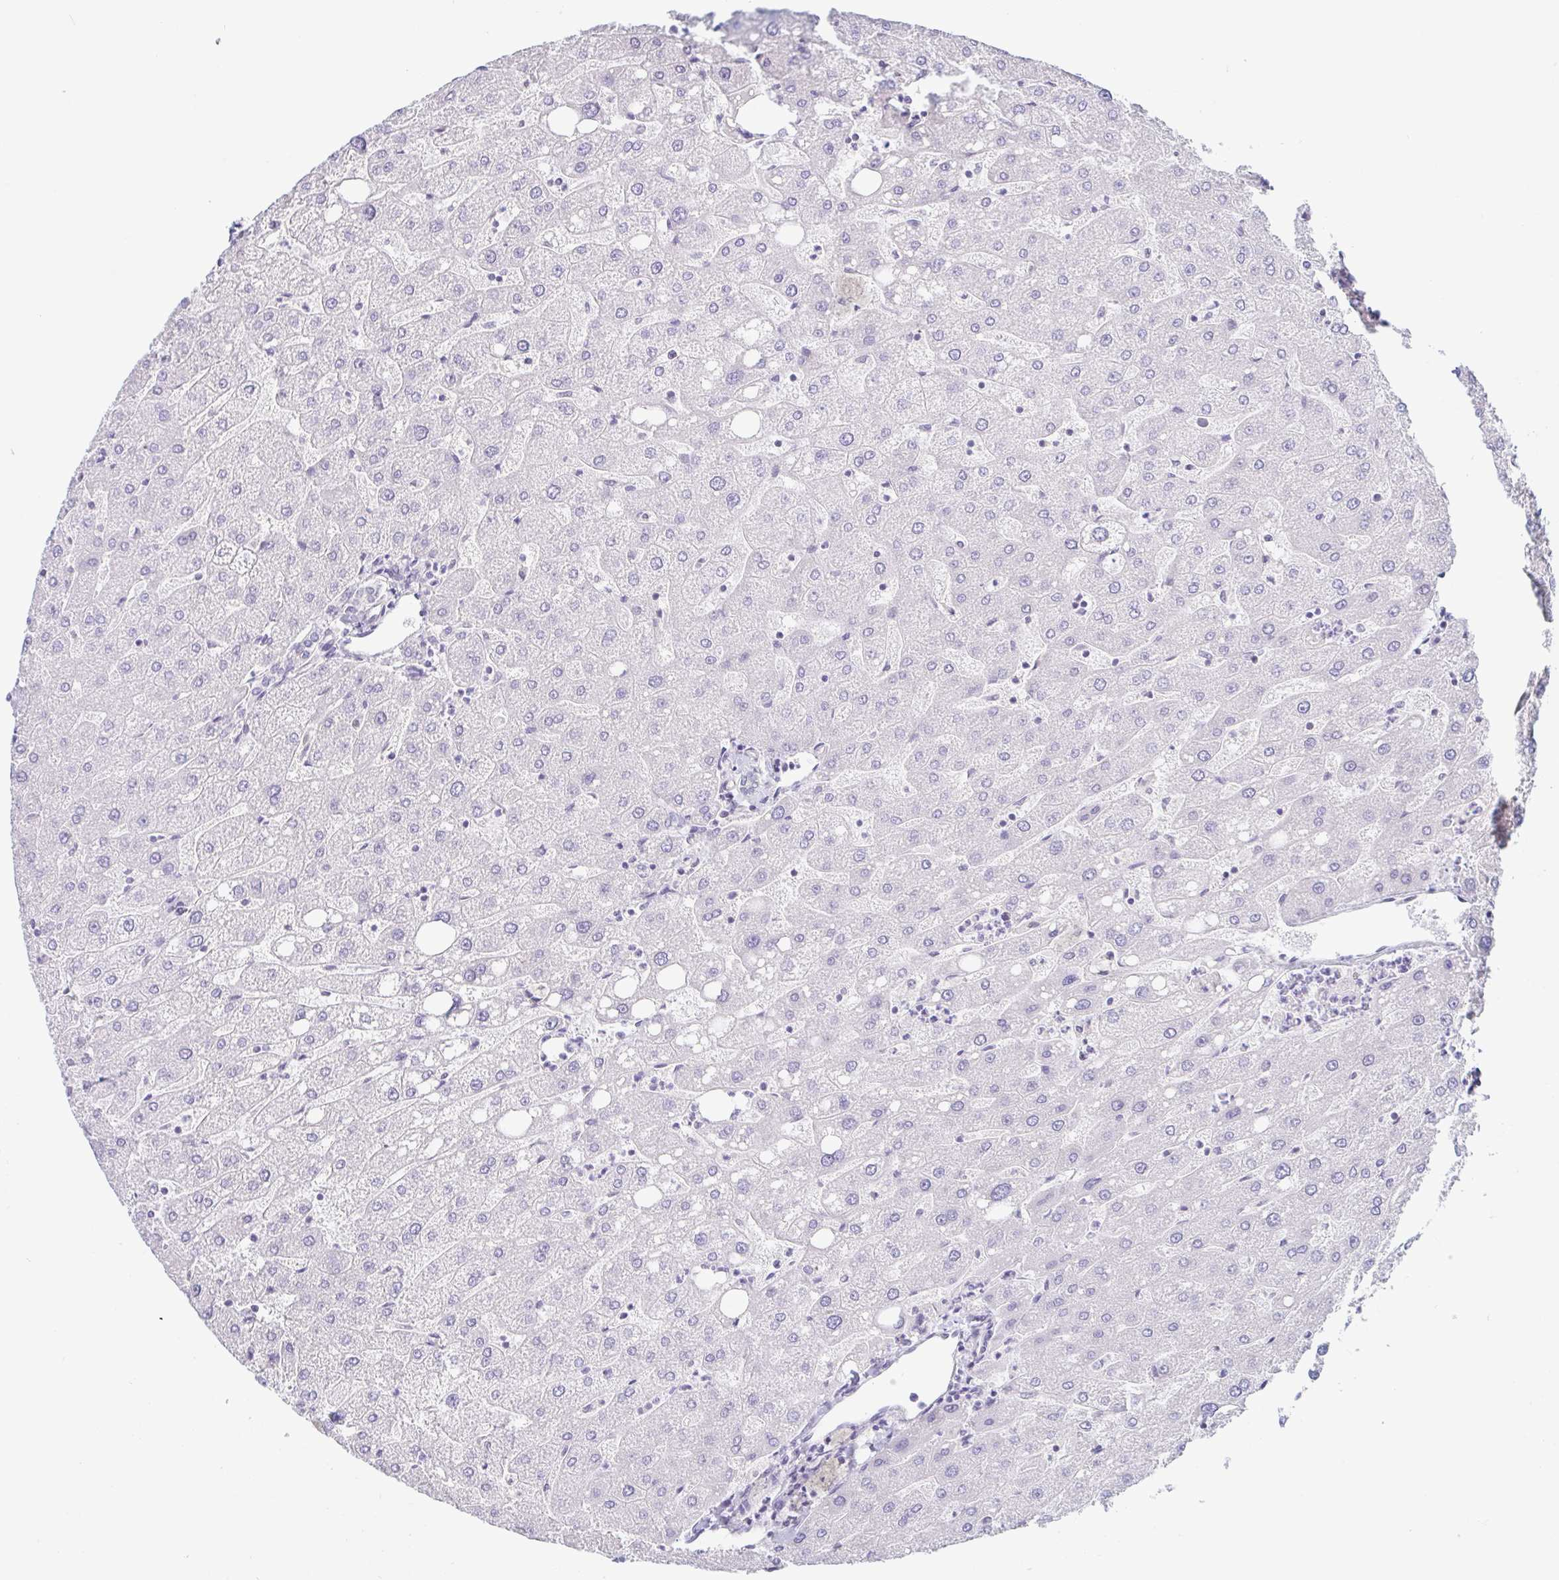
{"staining": {"intensity": "negative", "quantity": "none", "location": "none"}, "tissue": "liver", "cell_type": "Cholangiocytes", "image_type": "normal", "snomed": [{"axis": "morphology", "description": "Normal tissue, NOS"}, {"axis": "topography", "description": "Liver"}], "caption": "Normal liver was stained to show a protein in brown. There is no significant staining in cholangiocytes. (DAB IHC, high magnification).", "gene": "HYPK", "patient": {"sex": "male", "age": 67}}